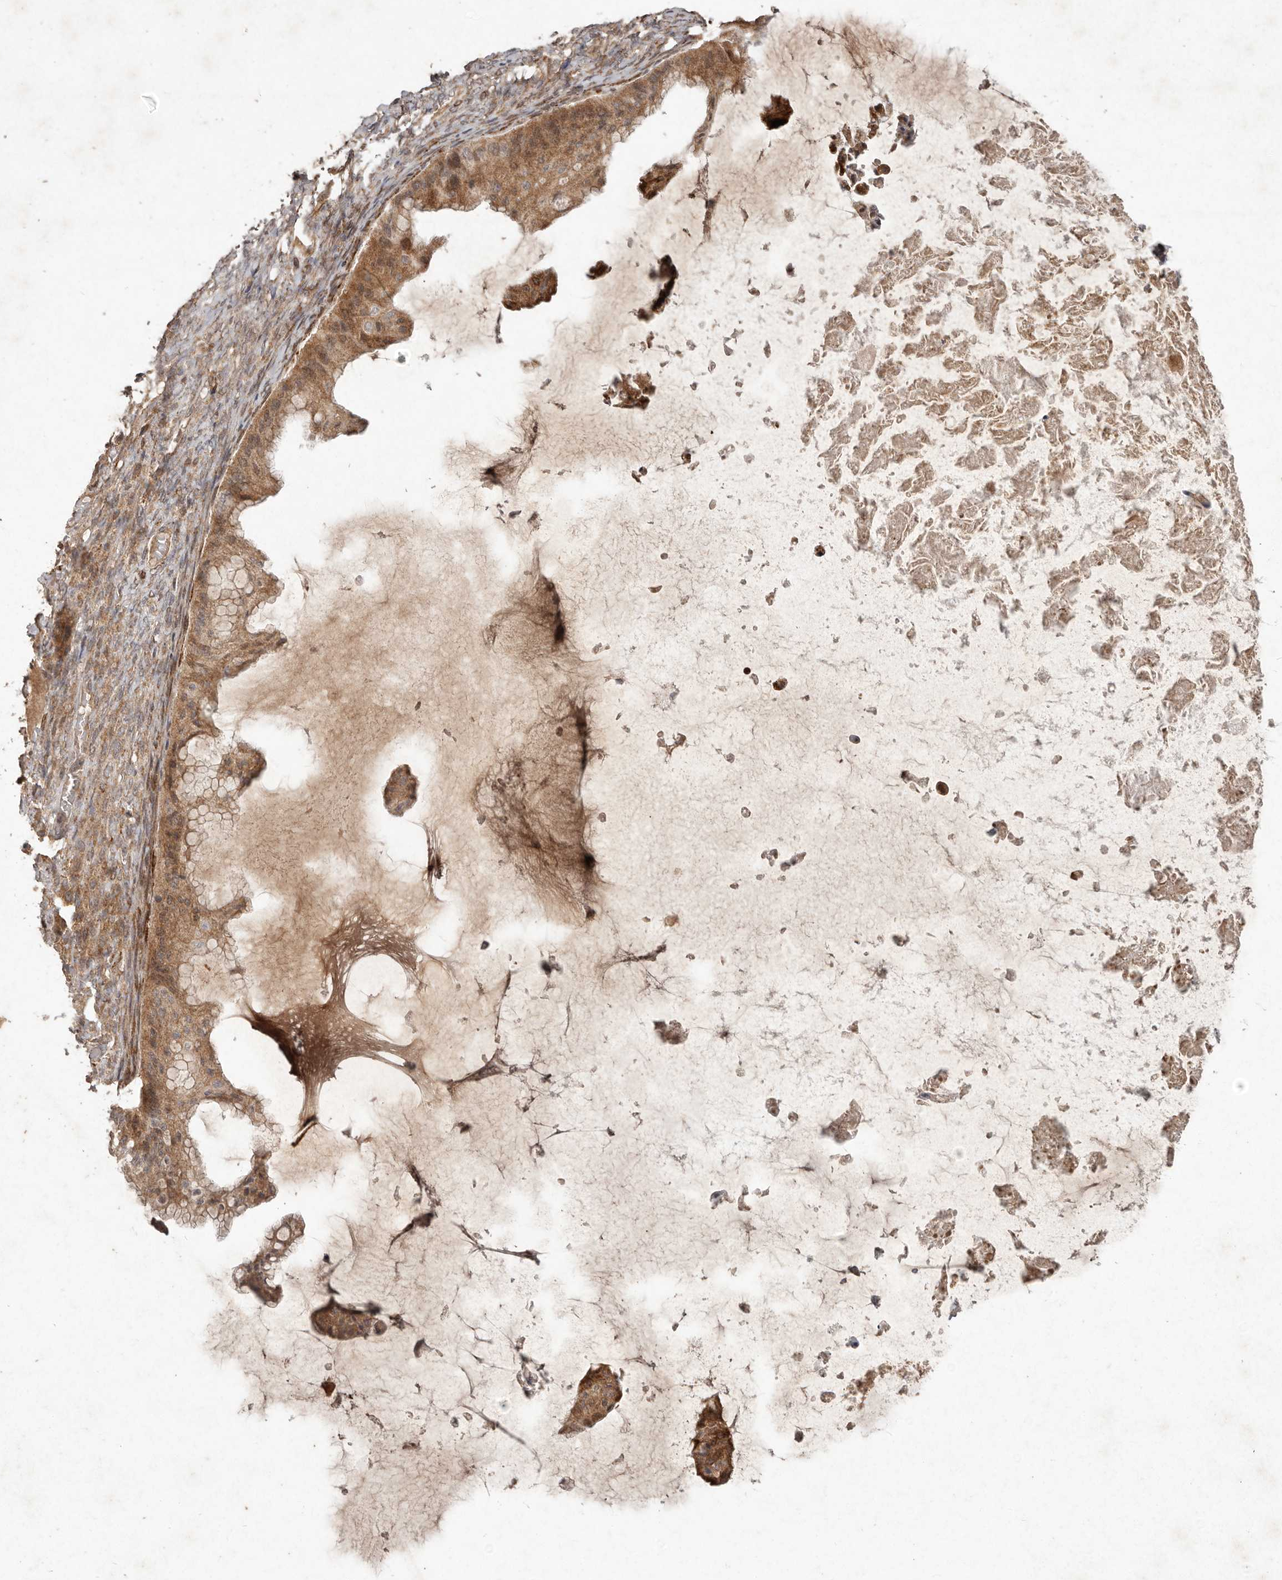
{"staining": {"intensity": "moderate", "quantity": ">75%", "location": "cytoplasmic/membranous"}, "tissue": "ovarian cancer", "cell_type": "Tumor cells", "image_type": "cancer", "snomed": [{"axis": "morphology", "description": "Cystadenocarcinoma, mucinous, NOS"}, {"axis": "topography", "description": "Ovary"}], "caption": "This is an image of immunohistochemistry staining of mucinous cystadenocarcinoma (ovarian), which shows moderate positivity in the cytoplasmic/membranous of tumor cells.", "gene": "PLOD2", "patient": {"sex": "female", "age": 61}}